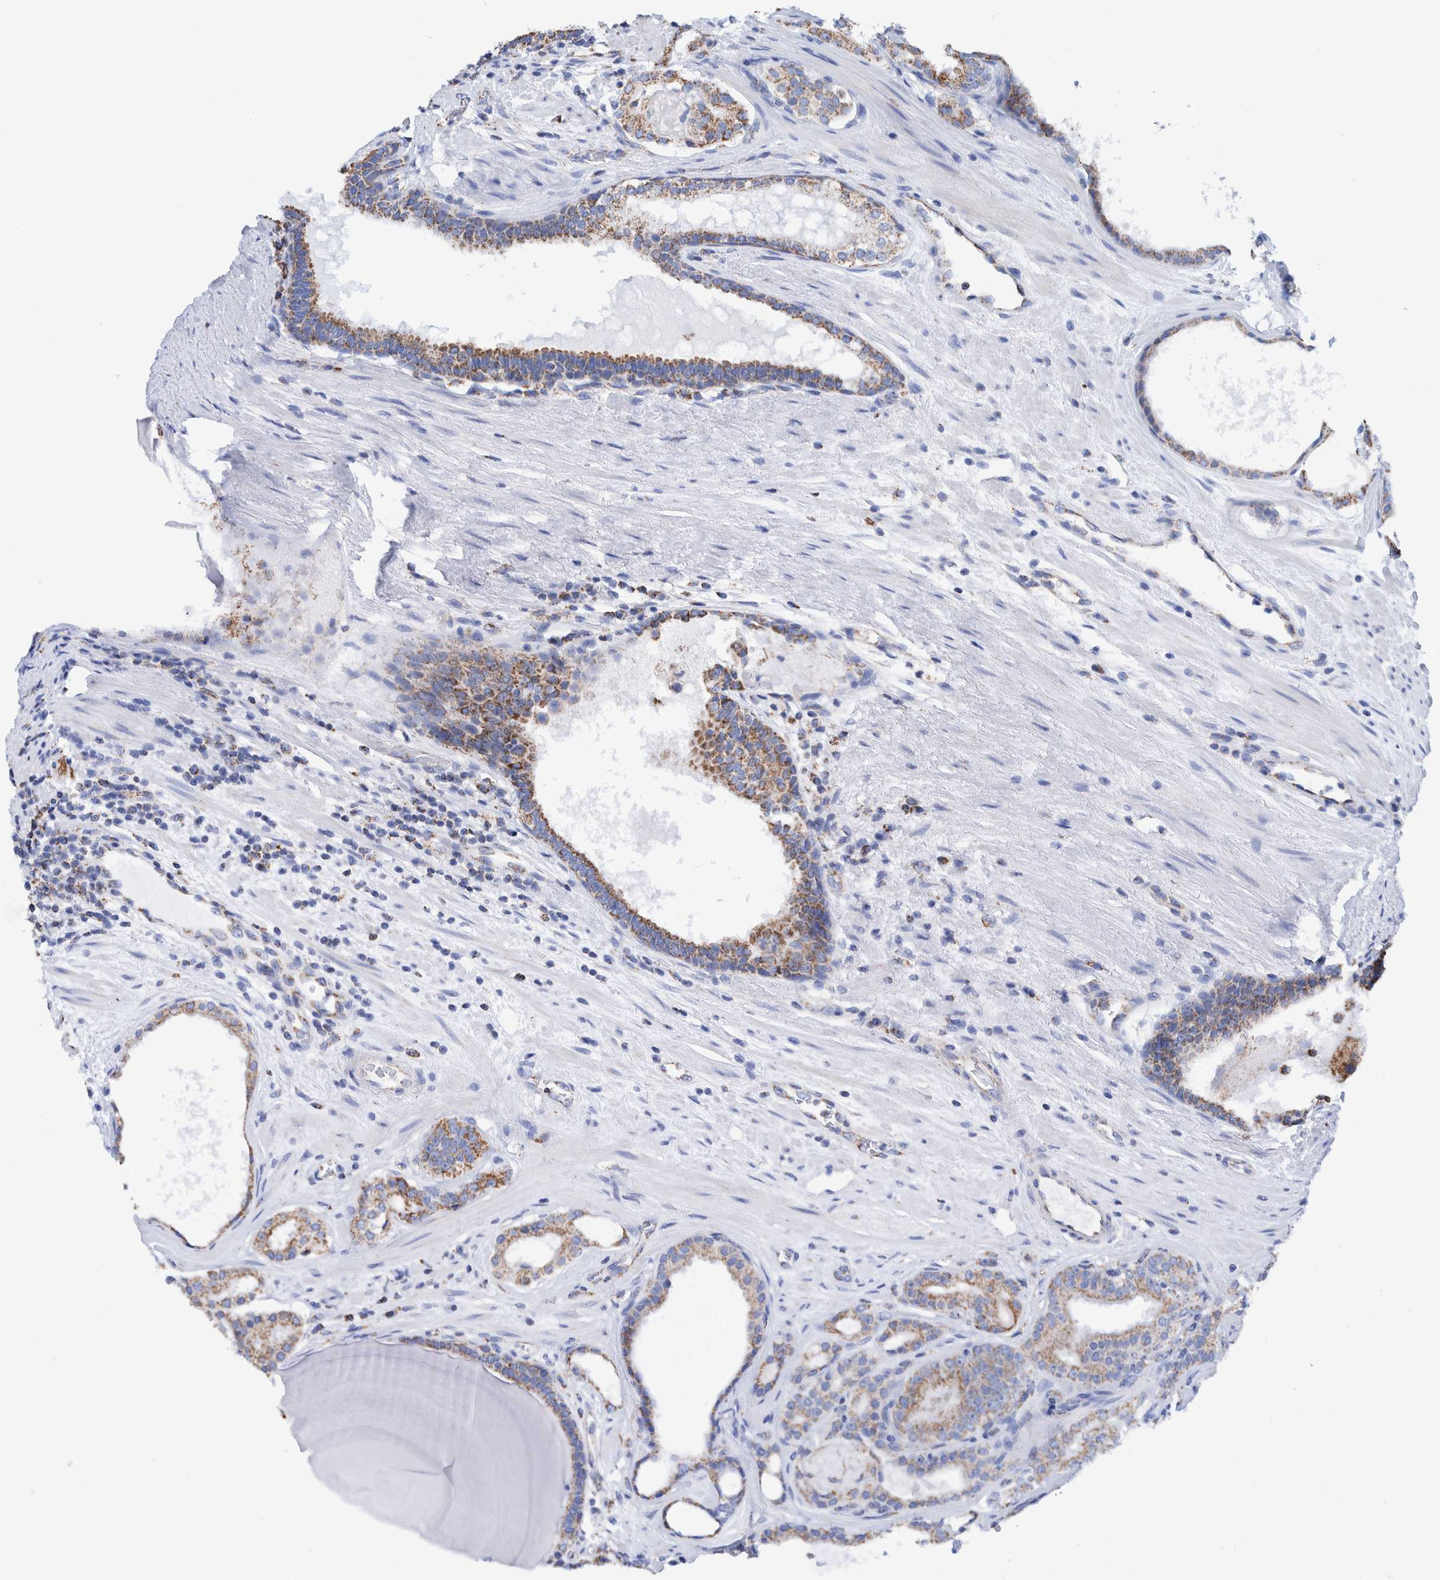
{"staining": {"intensity": "moderate", "quantity": ">75%", "location": "cytoplasmic/membranous"}, "tissue": "prostate cancer", "cell_type": "Tumor cells", "image_type": "cancer", "snomed": [{"axis": "morphology", "description": "Adenocarcinoma, High grade"}, {"axis": "topography", "description": "Prostate"}], "caption": "High-magnification brightfield microscopy of prostate cancer (high-grade adenocarcinoma) stained with DAB (brown) and counterstained with hematoxylin (blue). tumor cells exhibit moderate cytoplasmic/membranous expression is appreciated in about>75% of cells. (Stains: DAB (3,3'-diaminobenzidine) in brown, nuclei in blue, Microscopy: brightfield microscopy at high magnification).", "gene": "DECR1", "patient": {"sex": "male", "age": 60}}